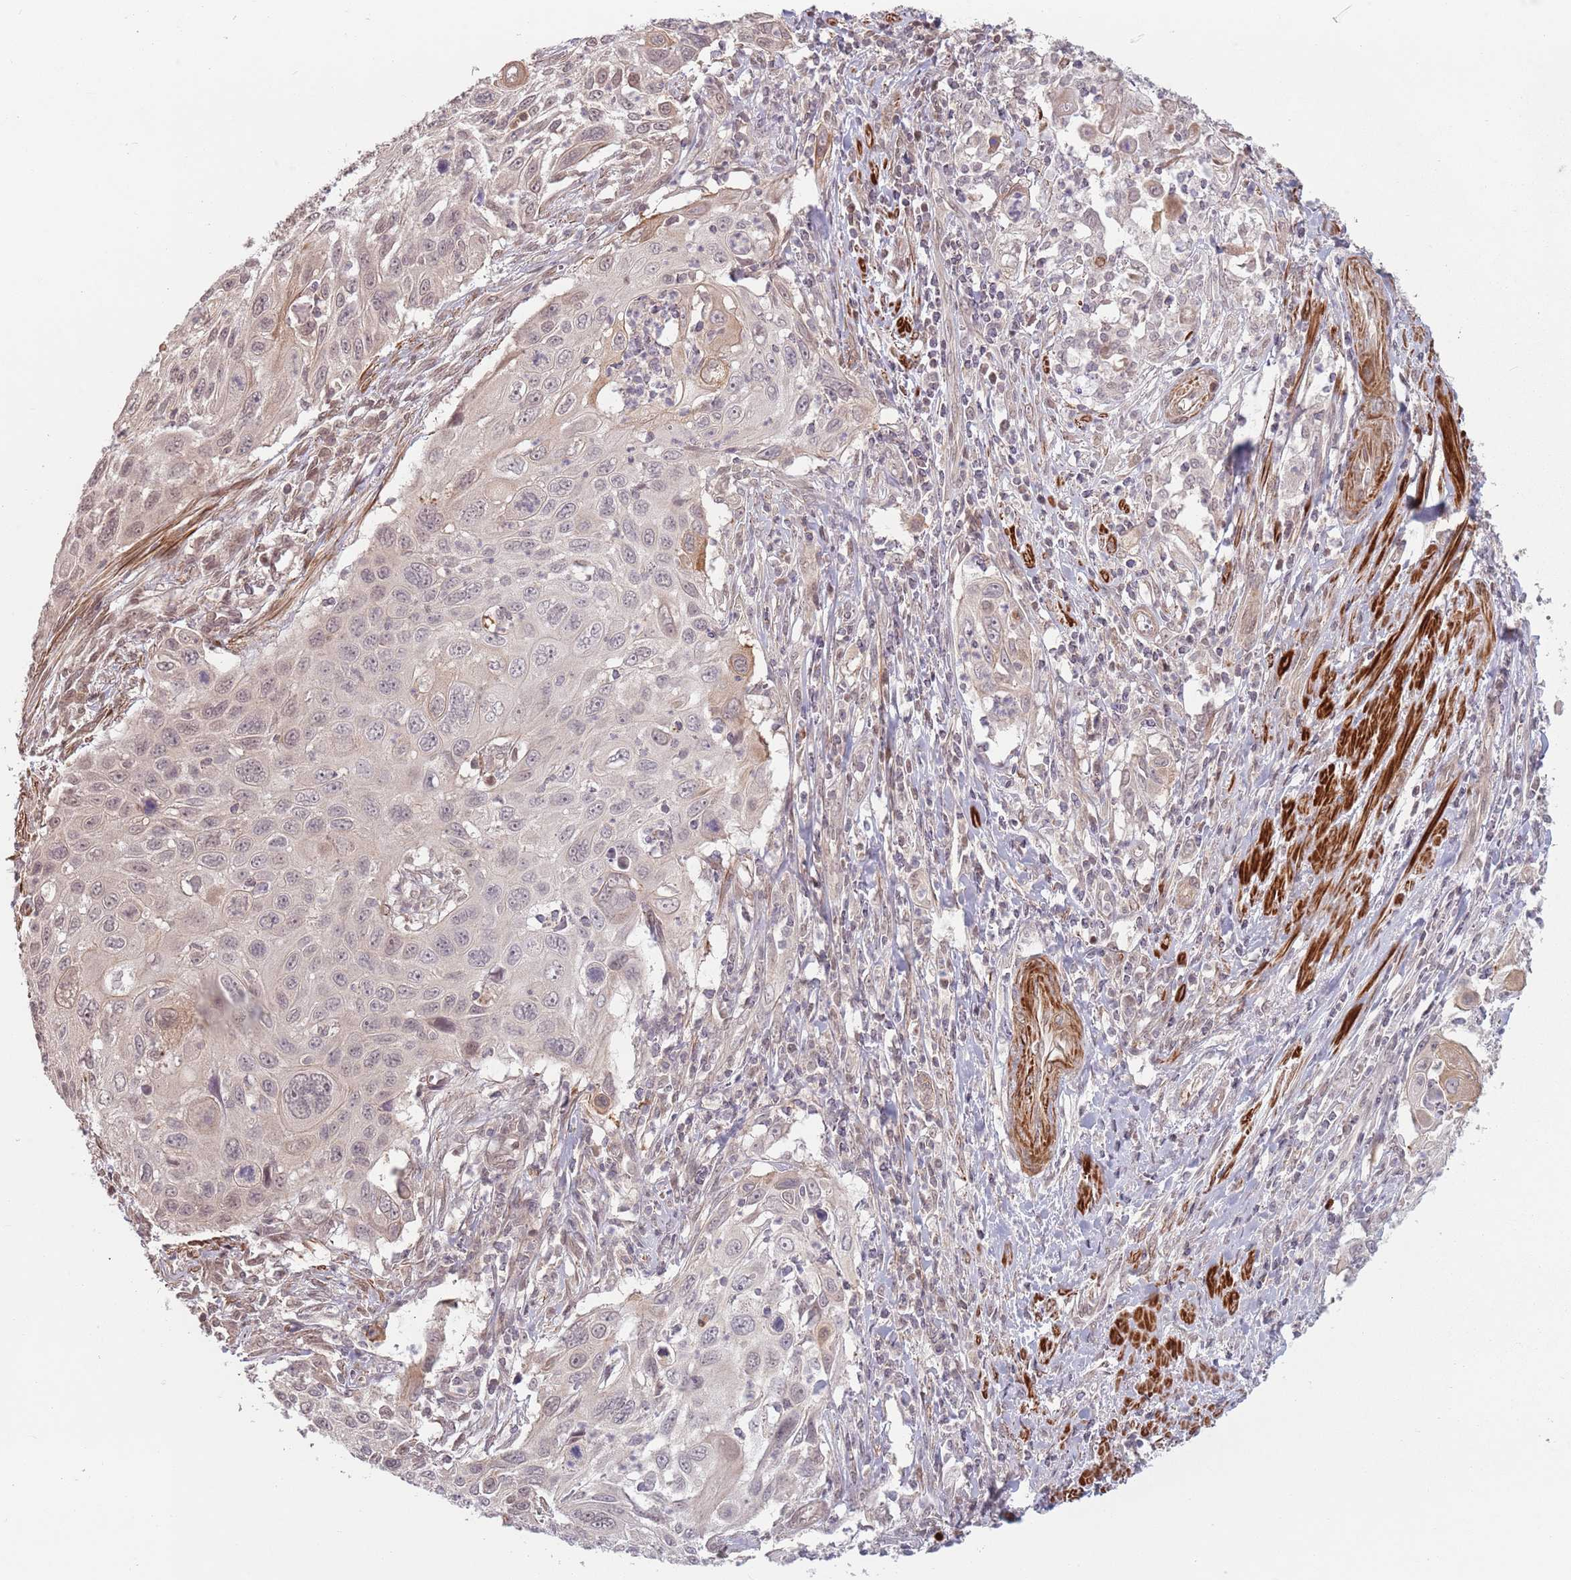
{"staining": {"intensity": "moderate", "quantity": "<25%", "location": "cytoplasmic/membranous"}, "tissue": "cervical cancer", "cell_type": "Tumor cells", "image_type": "cancer", "snomed": [{"axis": "morphology", "description": "Squamous cell carcinoma, NOS"}, {"axis": "topography", "description": "Cervix"}], "caption": "DAB immunohistochemical staining of squamous cell carcinoma (cervical) reveals moderate cytoplasmic/membranous protein expression in about <25% of tumor cells. The protein is stained brown, and the nuclei are stained in blue (DAB IHC with brightfield microscopy, high magnification).", "gene": "CCDC154", "patient": {"sex": "female", "age": 70}}